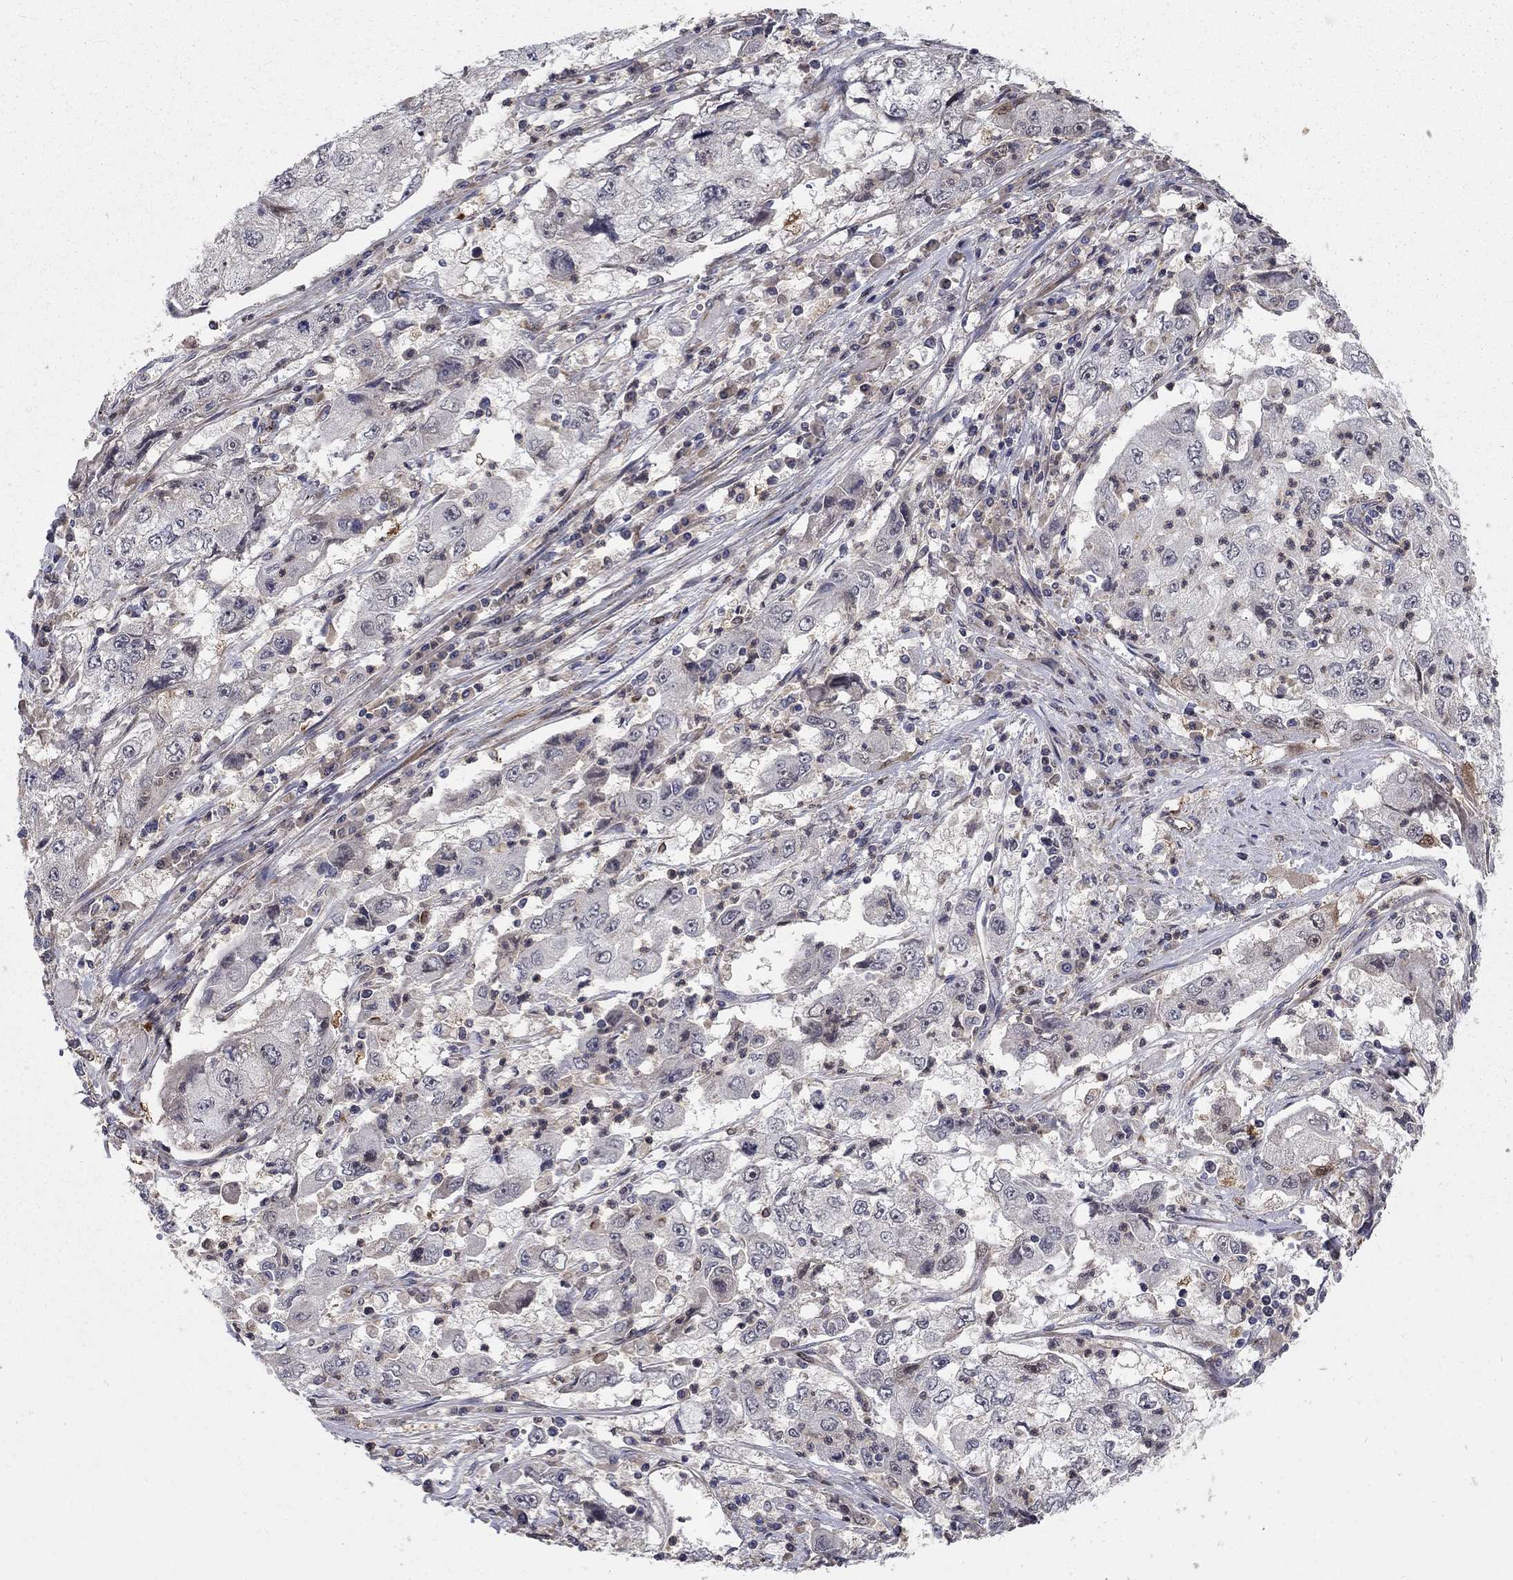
{"staining": {"intensity": "negative", "quantity": "none", "location": "none"}, "tissue": "cervical cancer", "cell_type": "Tumor cells", "image_type": "cancer", "snomed": [{"axis": "morphology", "description": "Squamous cell carcinoma, NOS"}, {"axis": "topography", "description": "Cervix"}], "caption": "An image of cervical cancer stained for a protein demonstrates no brown staining in tumor cells.", "gene": "MSRA", "patient": {"sex": "female", "age": 36}}